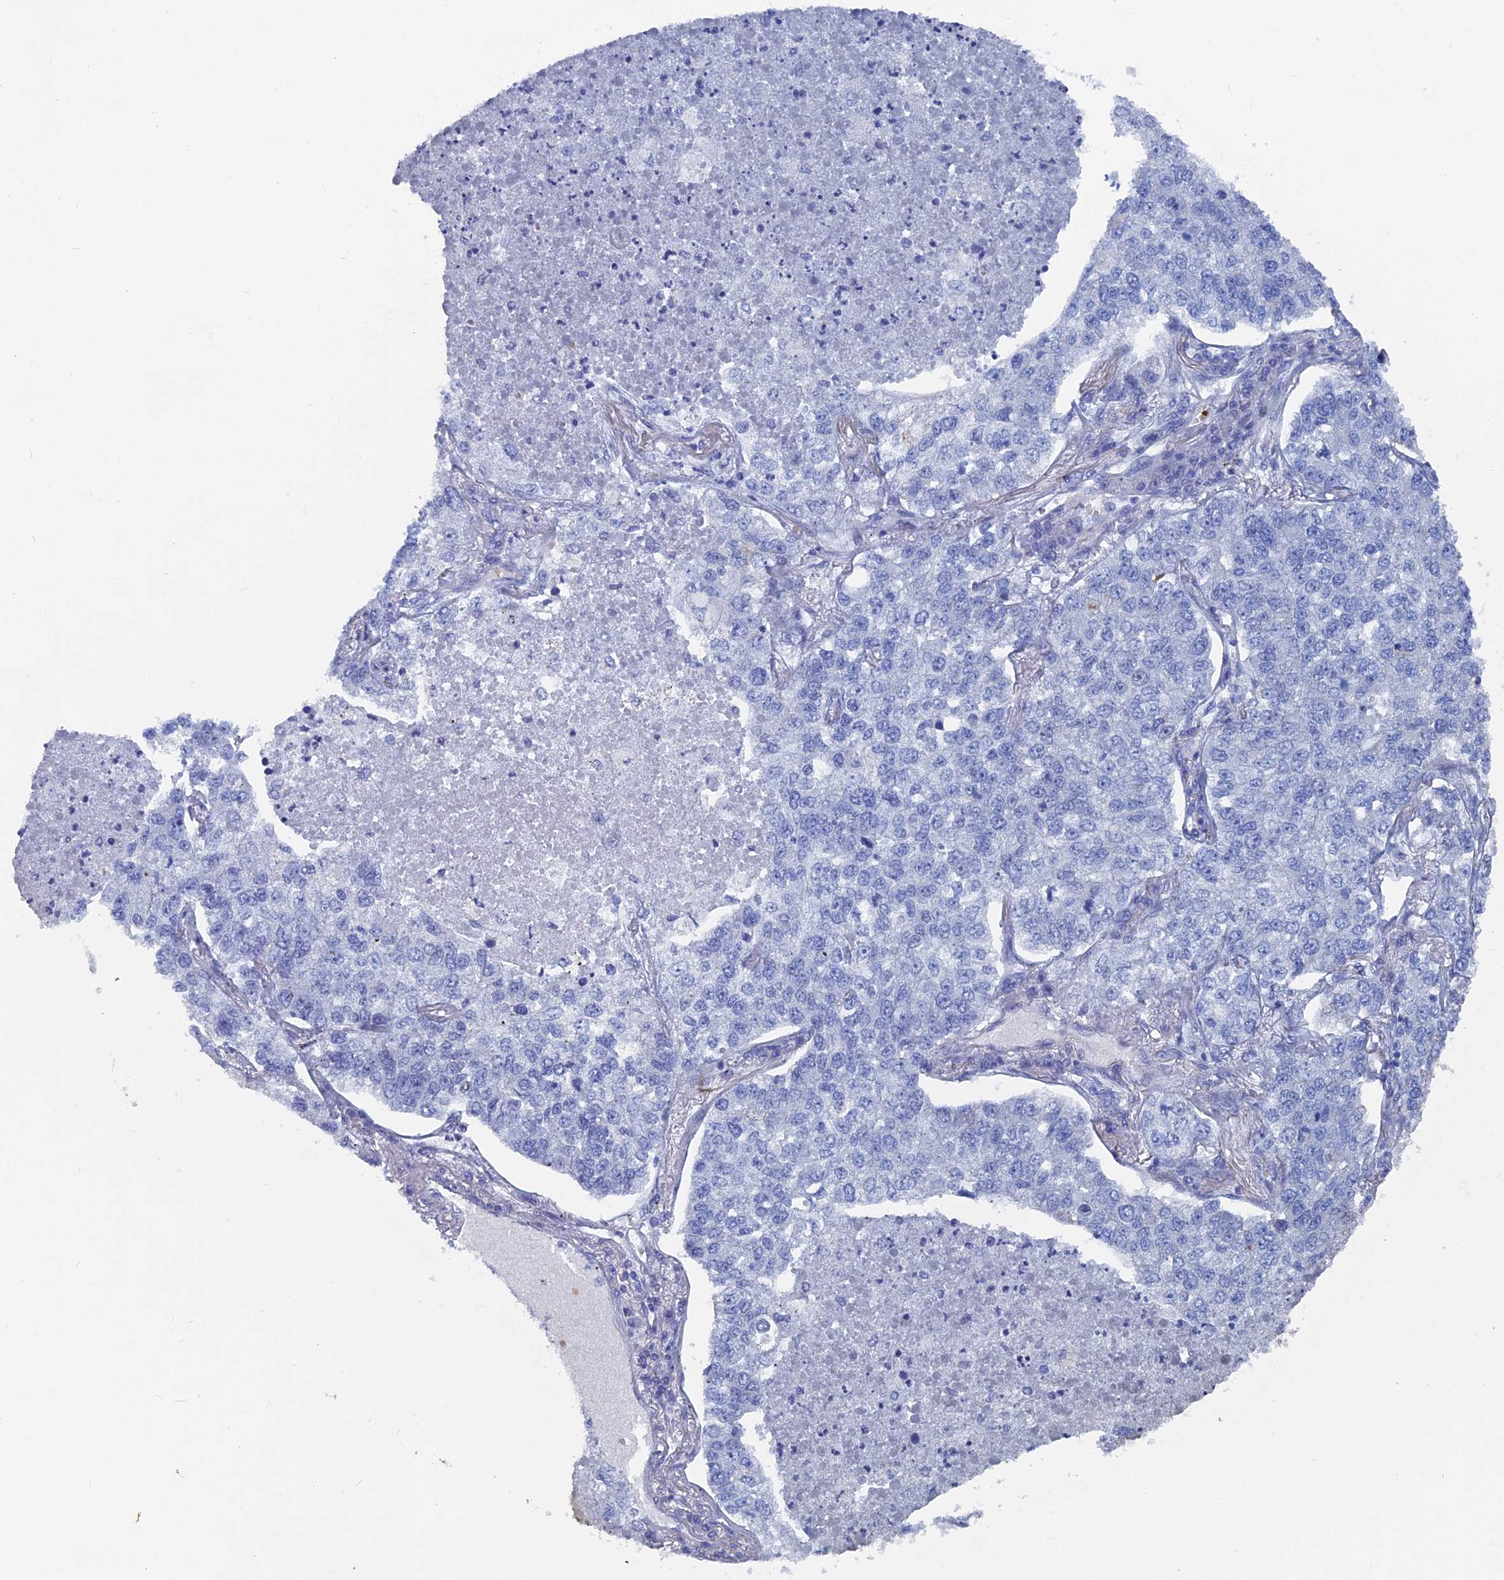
{"staining": {"intensity": "negative", "quantity": "none", "location": "none"}, "tissue": "lung cancer", "cell_type": "Tumor cells", "image_type": "cancer", "snomed": [{"axis": "morphology", "description": "Adenocarcinoma, NOS"}, {"axis": "topography", "description": "Lung"}], "caption": "IHC micrograph of neoplastic tissue: human adenocarcinoma (lung) stained with DAB demonstrates no significant protein positivity in tumor cells.", "gene": "HIGD1A", "patient": {"sex": "male", "age": 49}}